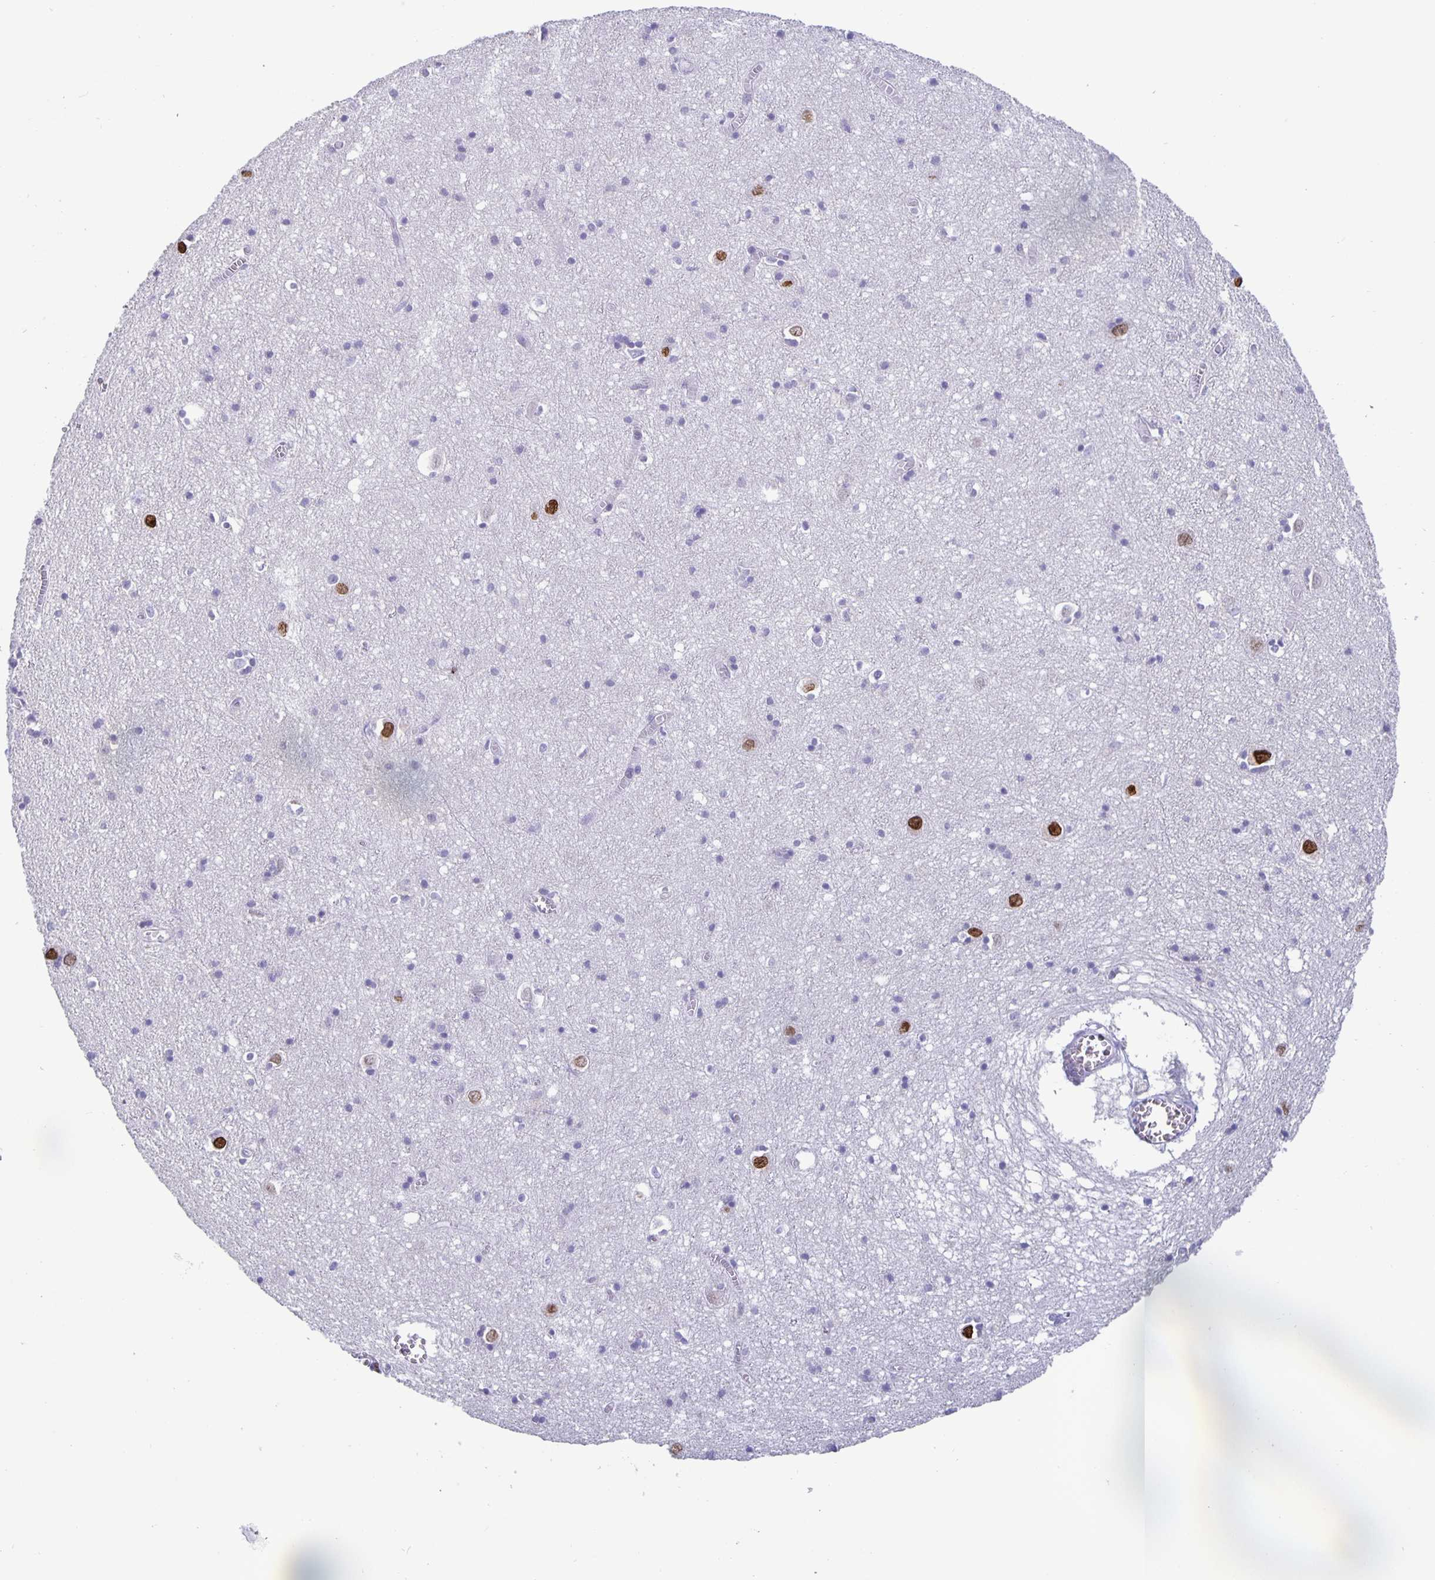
{"staining": {"intensity": "negative", "quantity": "none", "location": "none"}, "tissue": "cerebral cortex", "cell_type": "Endothelial cells", "image_type": "normal", "snomed": [{"axis": "morphology", "description": "Normal tissue, NOS"}, {"axis": "topography", "description": "Cerebral cortex"}], "caption": "Immunohistochemistry histopathology image of normal human cerebral cortex stained for a protein (brown), which exhibits no expression in endothelial cells.", "gene": "SATB2", "patient": {"sex": "male", "age": 70}}